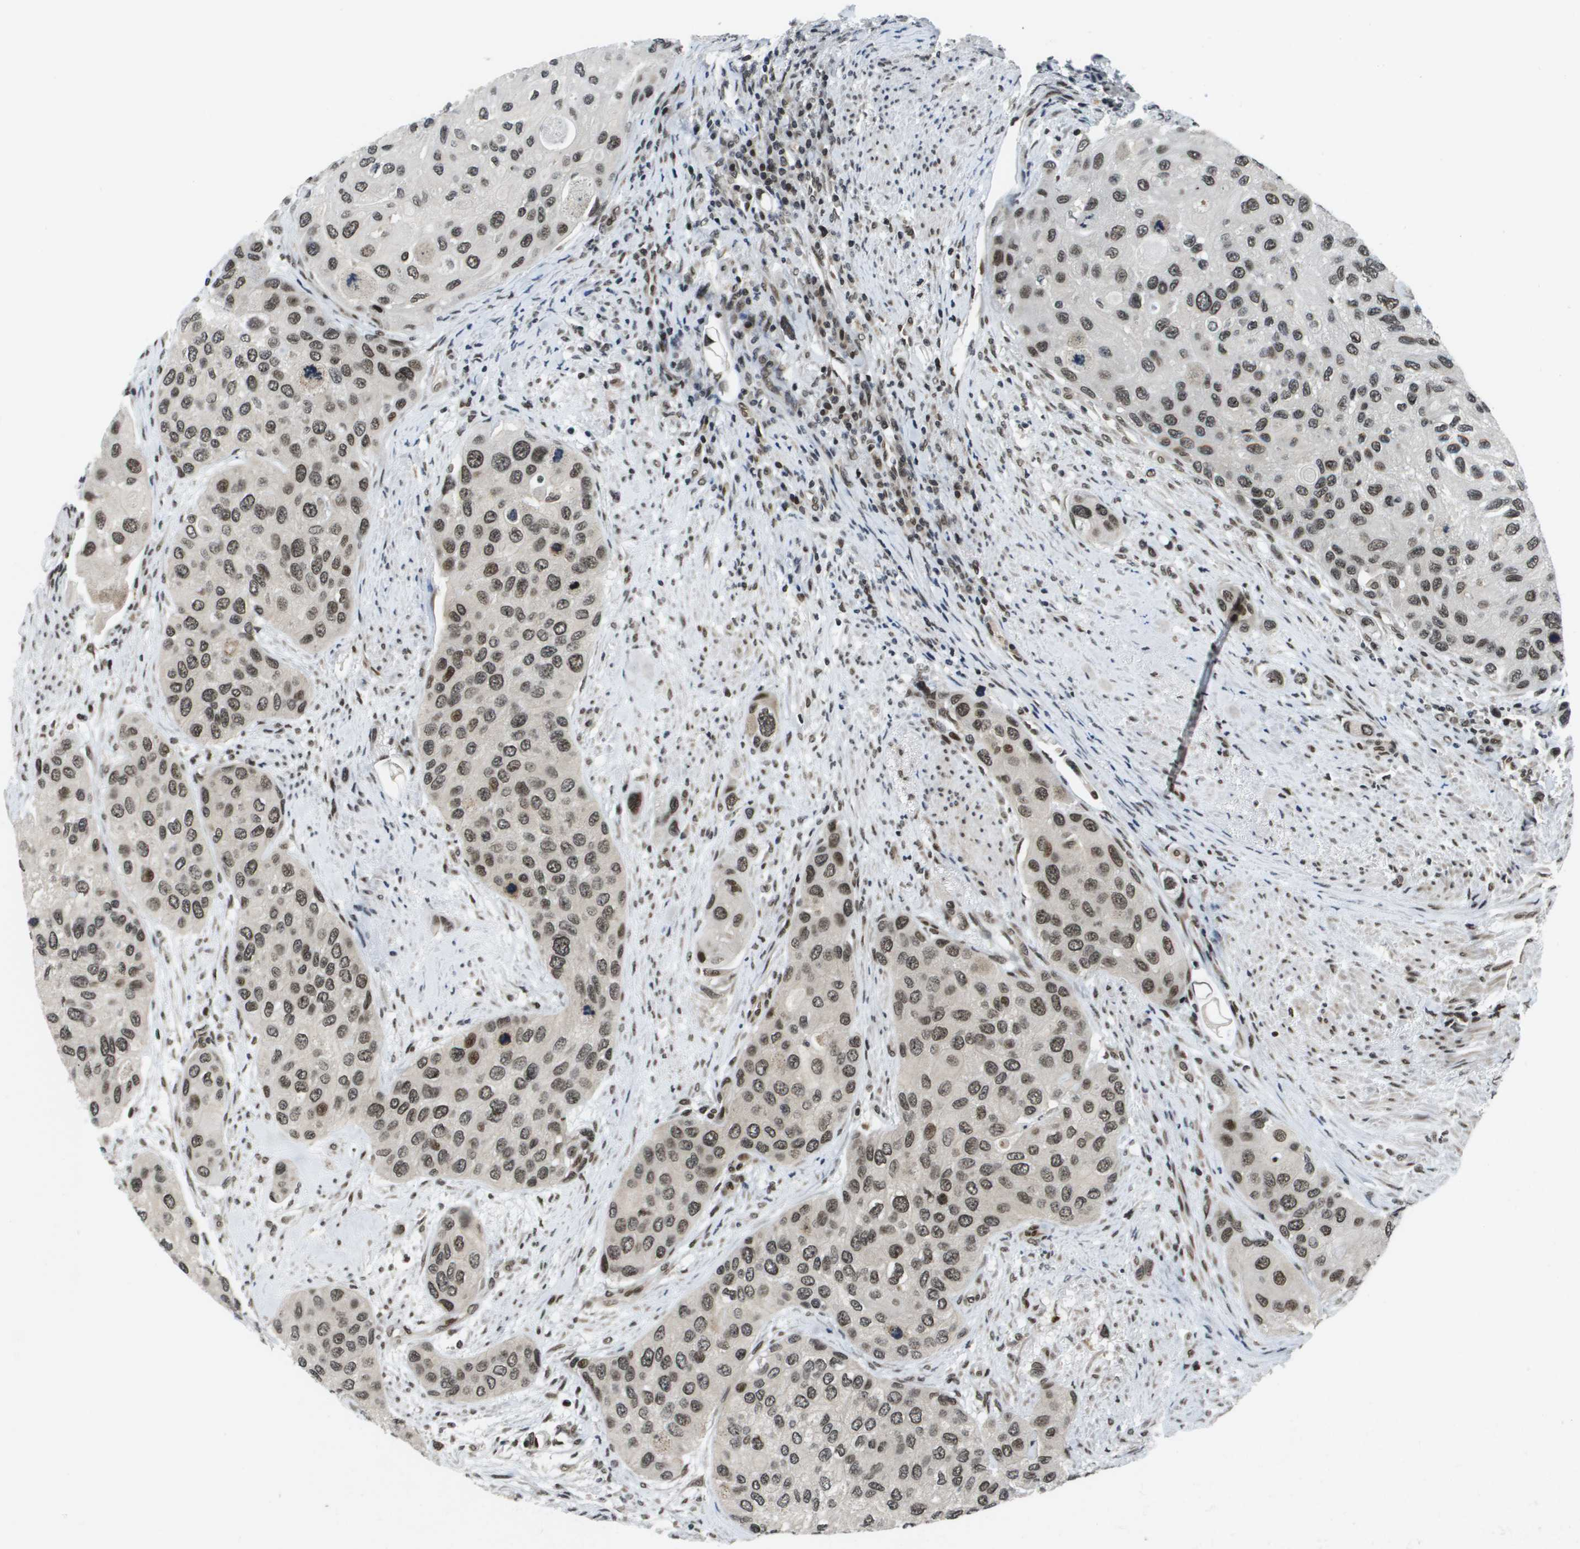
{"staining": {"intensity": "moderate", "quantity": ">75%", "location": "nuclear"}, "tissue": "urothelial cancer", "cell_type": "Tumor cells", "image_type": "cancer", "snomed": [{"axis": "morphology", "description": "Urothelial carcinoma, High grade"}, {"axis": "topography", "description": "Urinary bladder"}], "caption": "Immunohistochemical staining of urothelial cancer shows medium levels of moderate nuclear protein positivity in approximately >75% of tumor cells.", "gene": "RECQL4", "patient": {"sex": "female", "age": 56}}